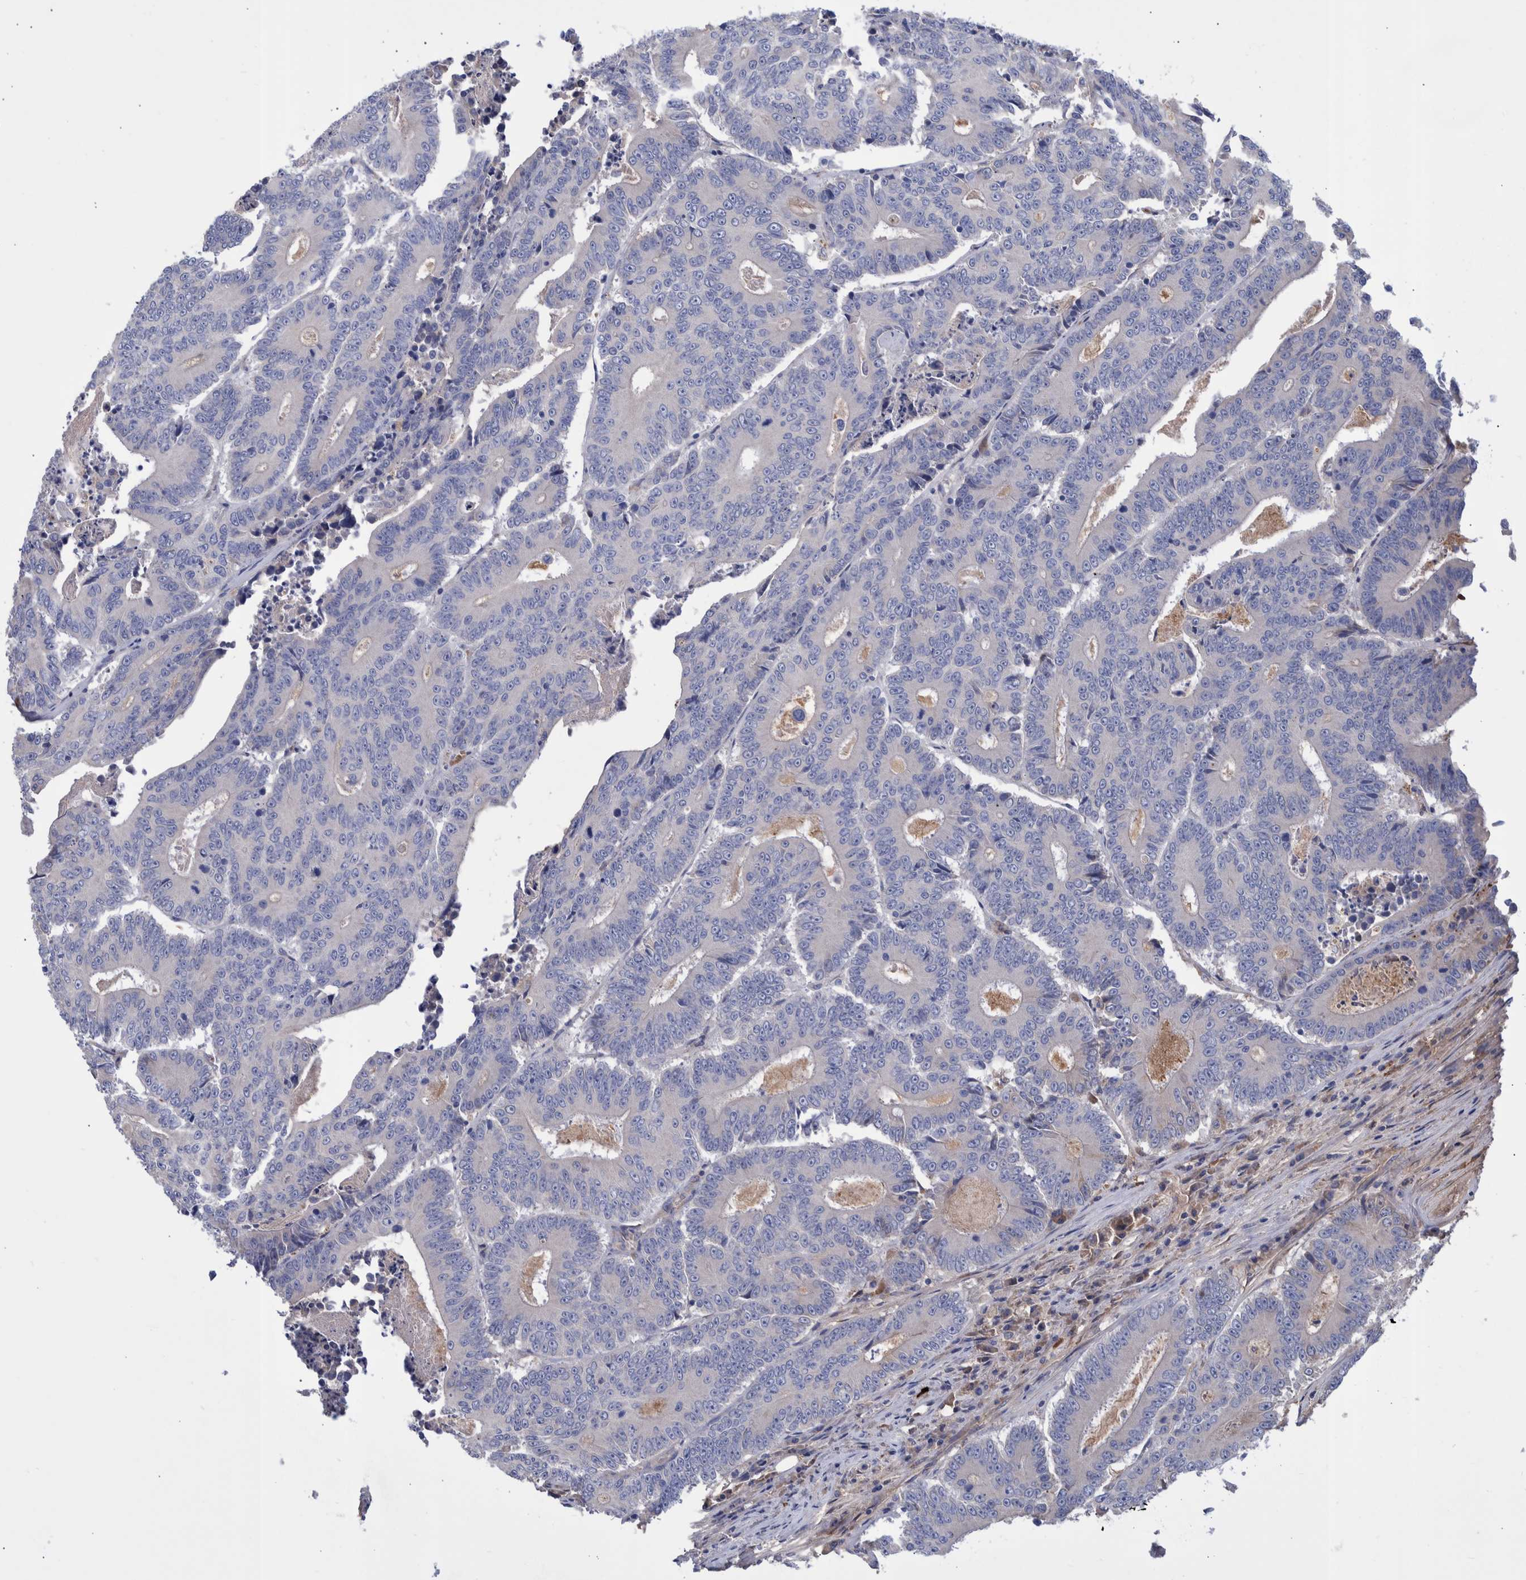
{"staining": {"intensity": "negative", "quantity": "none", "location": "none"}, "tissue": "colorectal cancer", "cell_type": "Tumor cells", "image_type": "cancer", "snomed": [{"axis": "morphology", "description": "Adenocarcinoma, NOS"}, {"axis": "topography", "description": "Colon"}], "caption": "This is an immunohistochemistry photomicrograph of human colorectal adenocarcinoma. There is no expression in tumor cells.", "gene": "DLL4", "patient": {"sex": "male", "age": 83}}